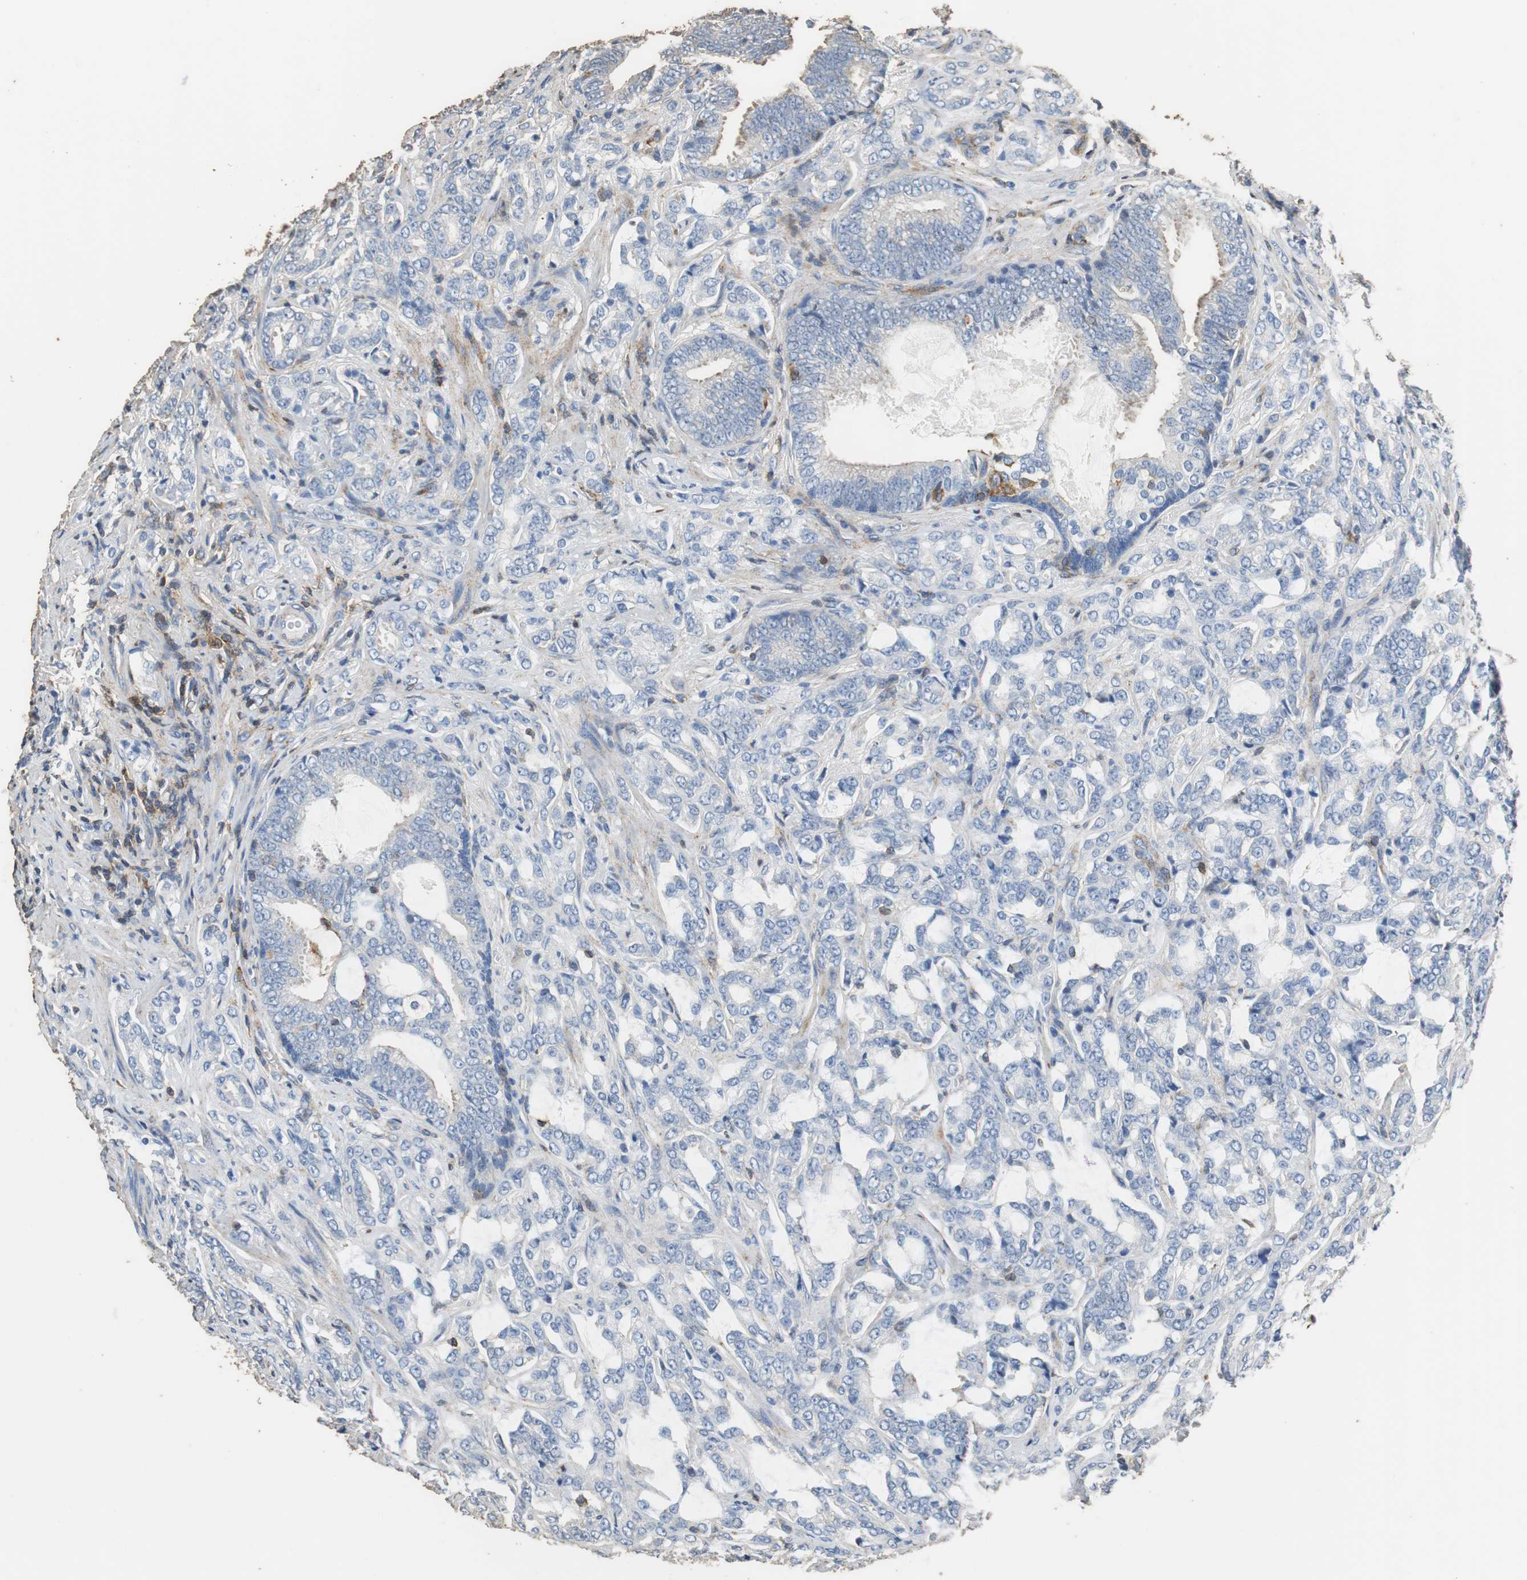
{"staining": {"intensity": "negative", "quantity": "none", "location": "none"}, "tissue": "prostate cancer", "cell_type": "Tumor cells", "image_type": "cancer", "snomed": [{"axis": "morphology", "description": "Adenocarcinoma, Low grade"}, {"axis": "topography", "description": "Prostate"}], "caption": "Protein analysis of adenocarcinoma (low-grade) (prostate) exhibits no significant expression in tumor cells. Nuclei are stained in blue.", "gene": "PRKRA", "patient": {"sex": "male", "age": 58}}